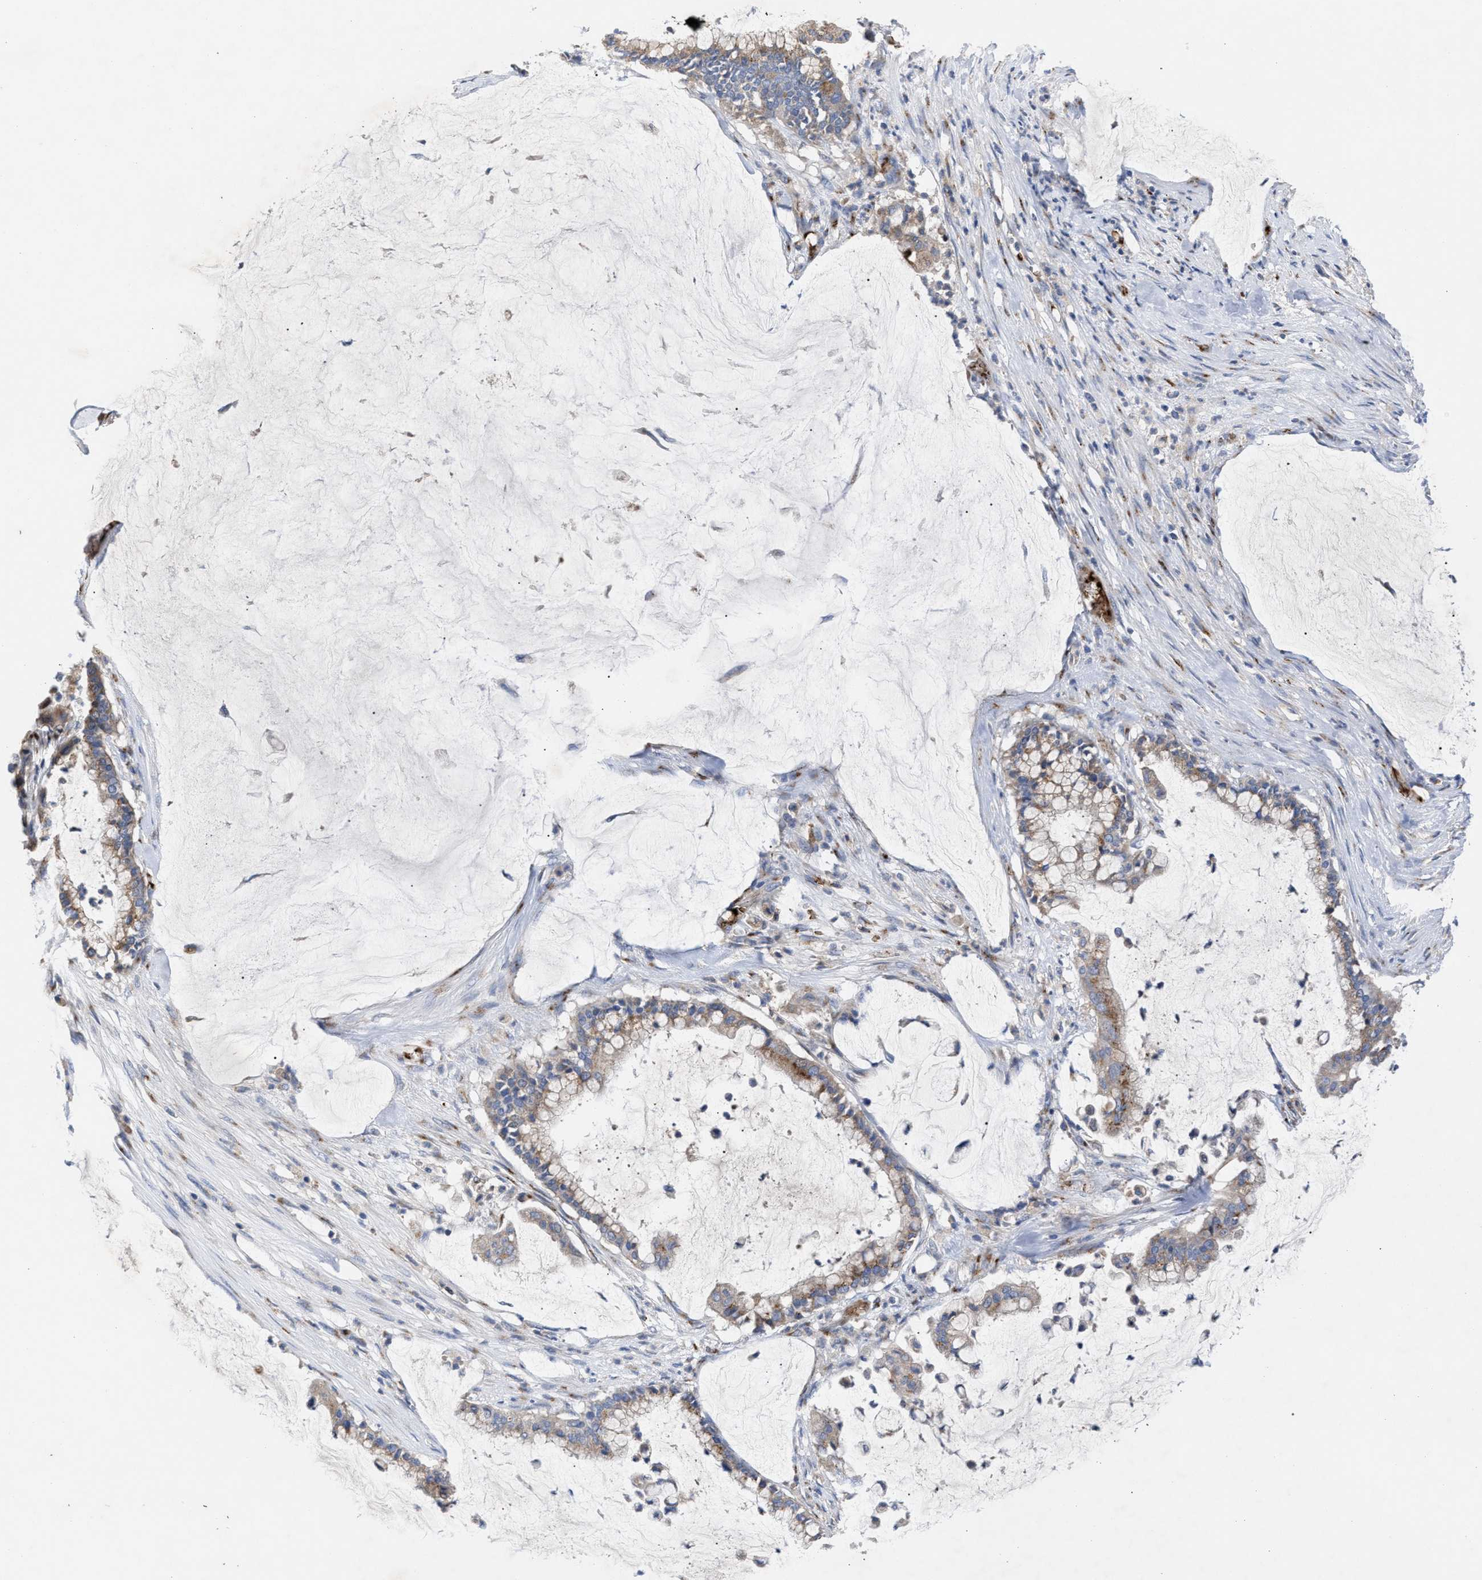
{"staining": {"intensity": "weak", "quantity": ">75%", "location": "cytoplasmic/membranous"}, "tissue": "pancreatic cancer", "cell_type": "Tumor cells", "image_type": "cancer", "snomed": [{"axis": "morphology", "description": "Adenocarcinoma, NOS"}, {"axis": "topography", "description": "Pancreas"}], "caption": "Pancreatic cancer (adenocarcinoma) was stained to show a protein in brown. There is low levels of weak cytoplasmic/membranous staining in approximately >75% of tumor cells.", "gene": "CCL2", "patient": {"sex": "male", "age": 41}}